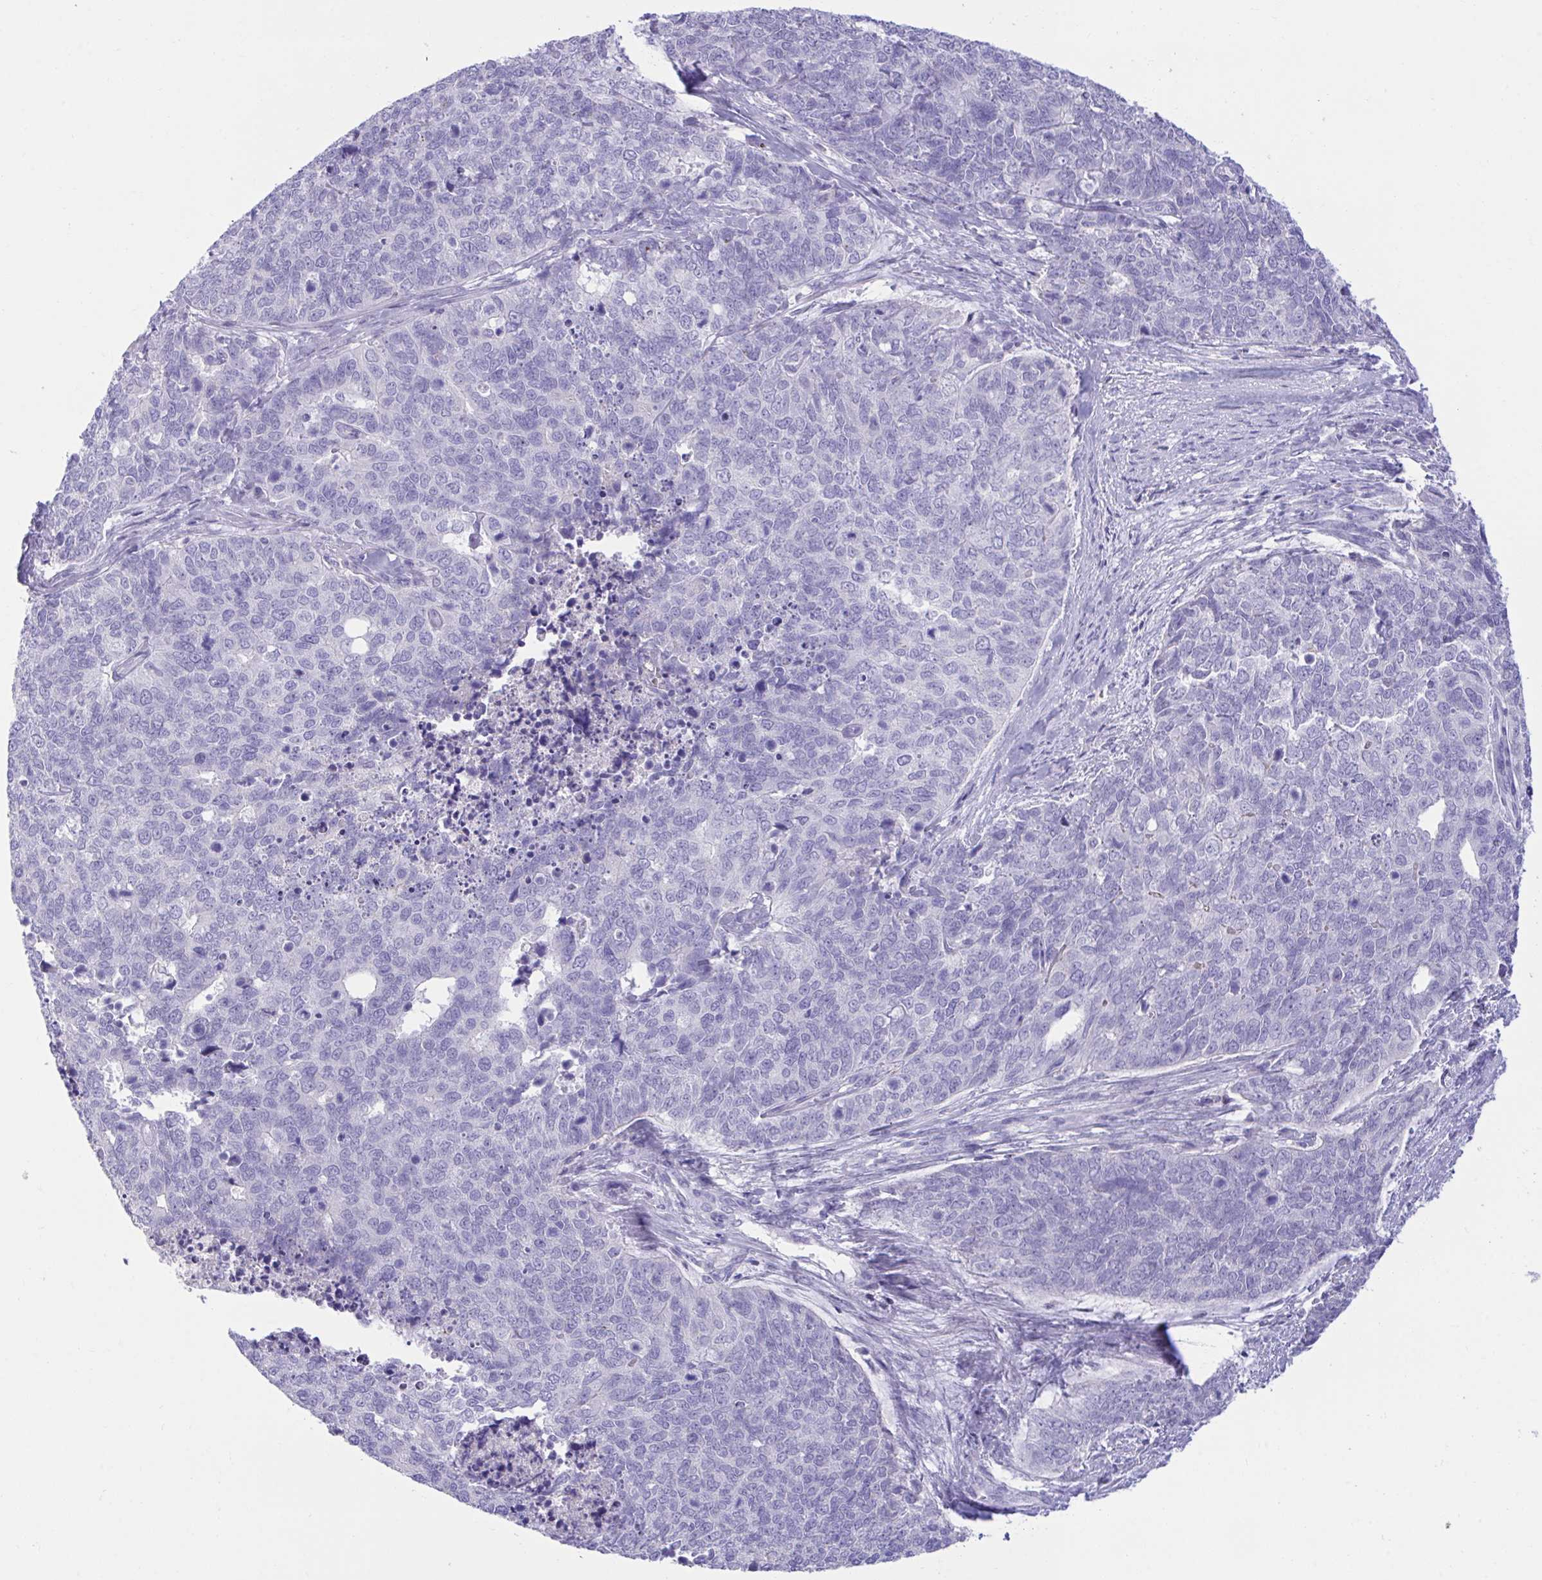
{"staining": {"intensity": "negative", "quantity": "none", "location": "none"}, "tissue": "cervical cancer", "cell_type": "Tumor cells", "image_type": "cancer", "snomed": [{"axis": "morphology", "description": "Adenocarcinoma, NOS"}, {"axis": "topography", "description": "Cervix"}], "caption": "This is an immunohistochemistry (IHC) histopathology image of human cervical adenocarcinoma. There is no positivity in tumor cells.", "gene": "PLEKHH1", "patient": {"sex": "female", "age": 63}}